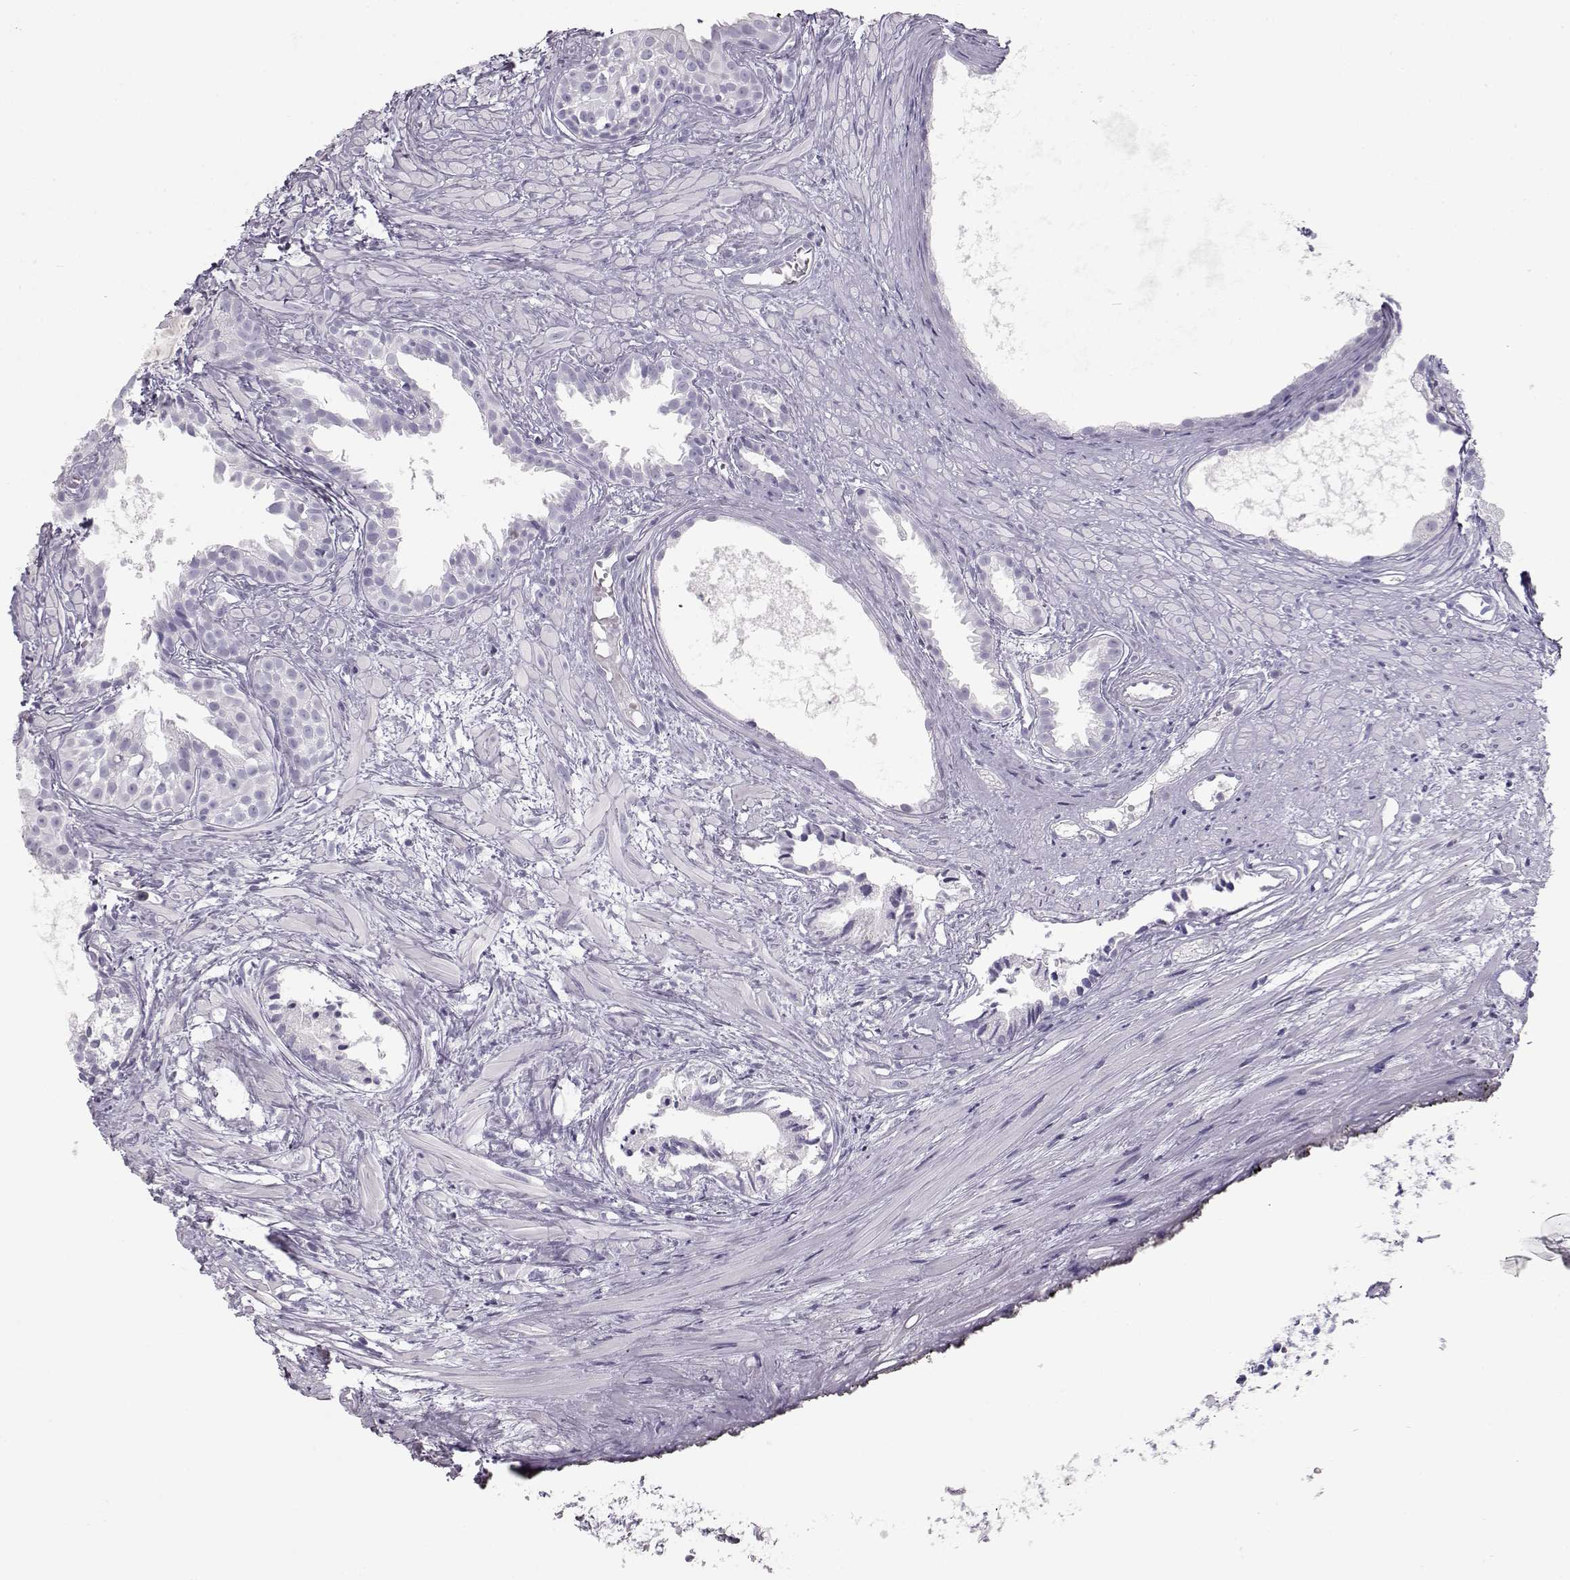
{"staining": {"intensity": "negative", "quantity": "none", "location": "none"}, "tissue": "prostate cancer", "cell_type": "Tumor cells", "image_type": "cancer", "snomed": [{"axis": "morphology", "description": "Adenocarcinoma, High grade"}, {"axis": "topography", "description": "Prostate"}], "caption": "An image of human prostate adenocarcinoma (high-grade) is negative for staining in tumor cells.", "gene": "TKTL1", "patient": {"sex": "male", "age": 79}}